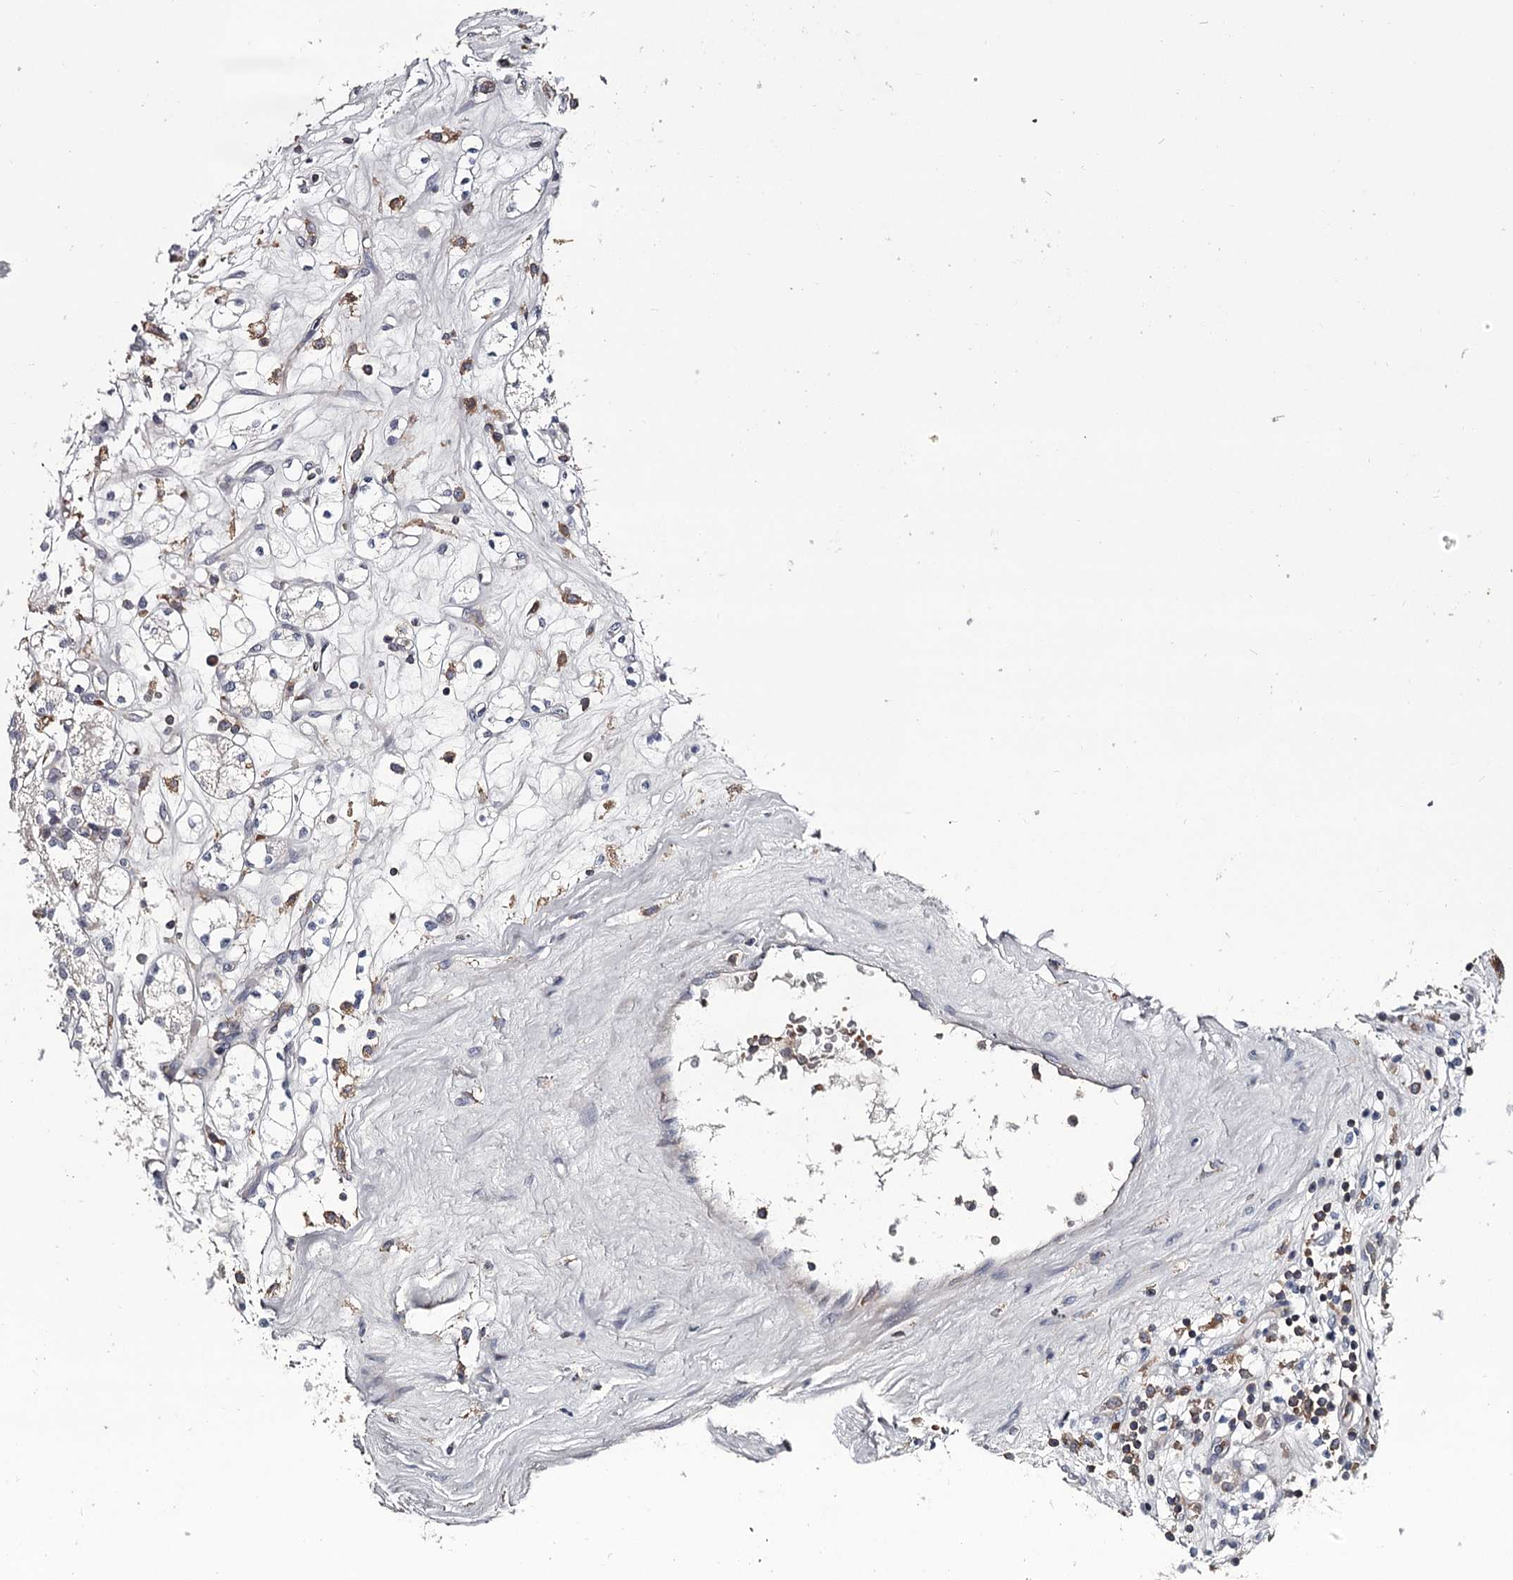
{"staining": {"intensity": "negative", "quantity": "none", "location": "none"}, "tissue": "renal cancer", "cell_type": "Tumor cells", "image_type": "cancer", "snomed": [{"axis": "morphology", "description": "Adenocarcinoma, NOS"}, {"axis": "topography", "description": "Kidney"}], "caption": "Photomicrograph shows no significant protein expression in tumor cells of adenocarcinoma (renal). The staining is performed using DAB (3,3'-diaminobenzidine) brown chromogen with nuclei counter-stained in using hematoxylin.", "gene": "RASSF6", "patient": {"sex": "male", "age": 77}}